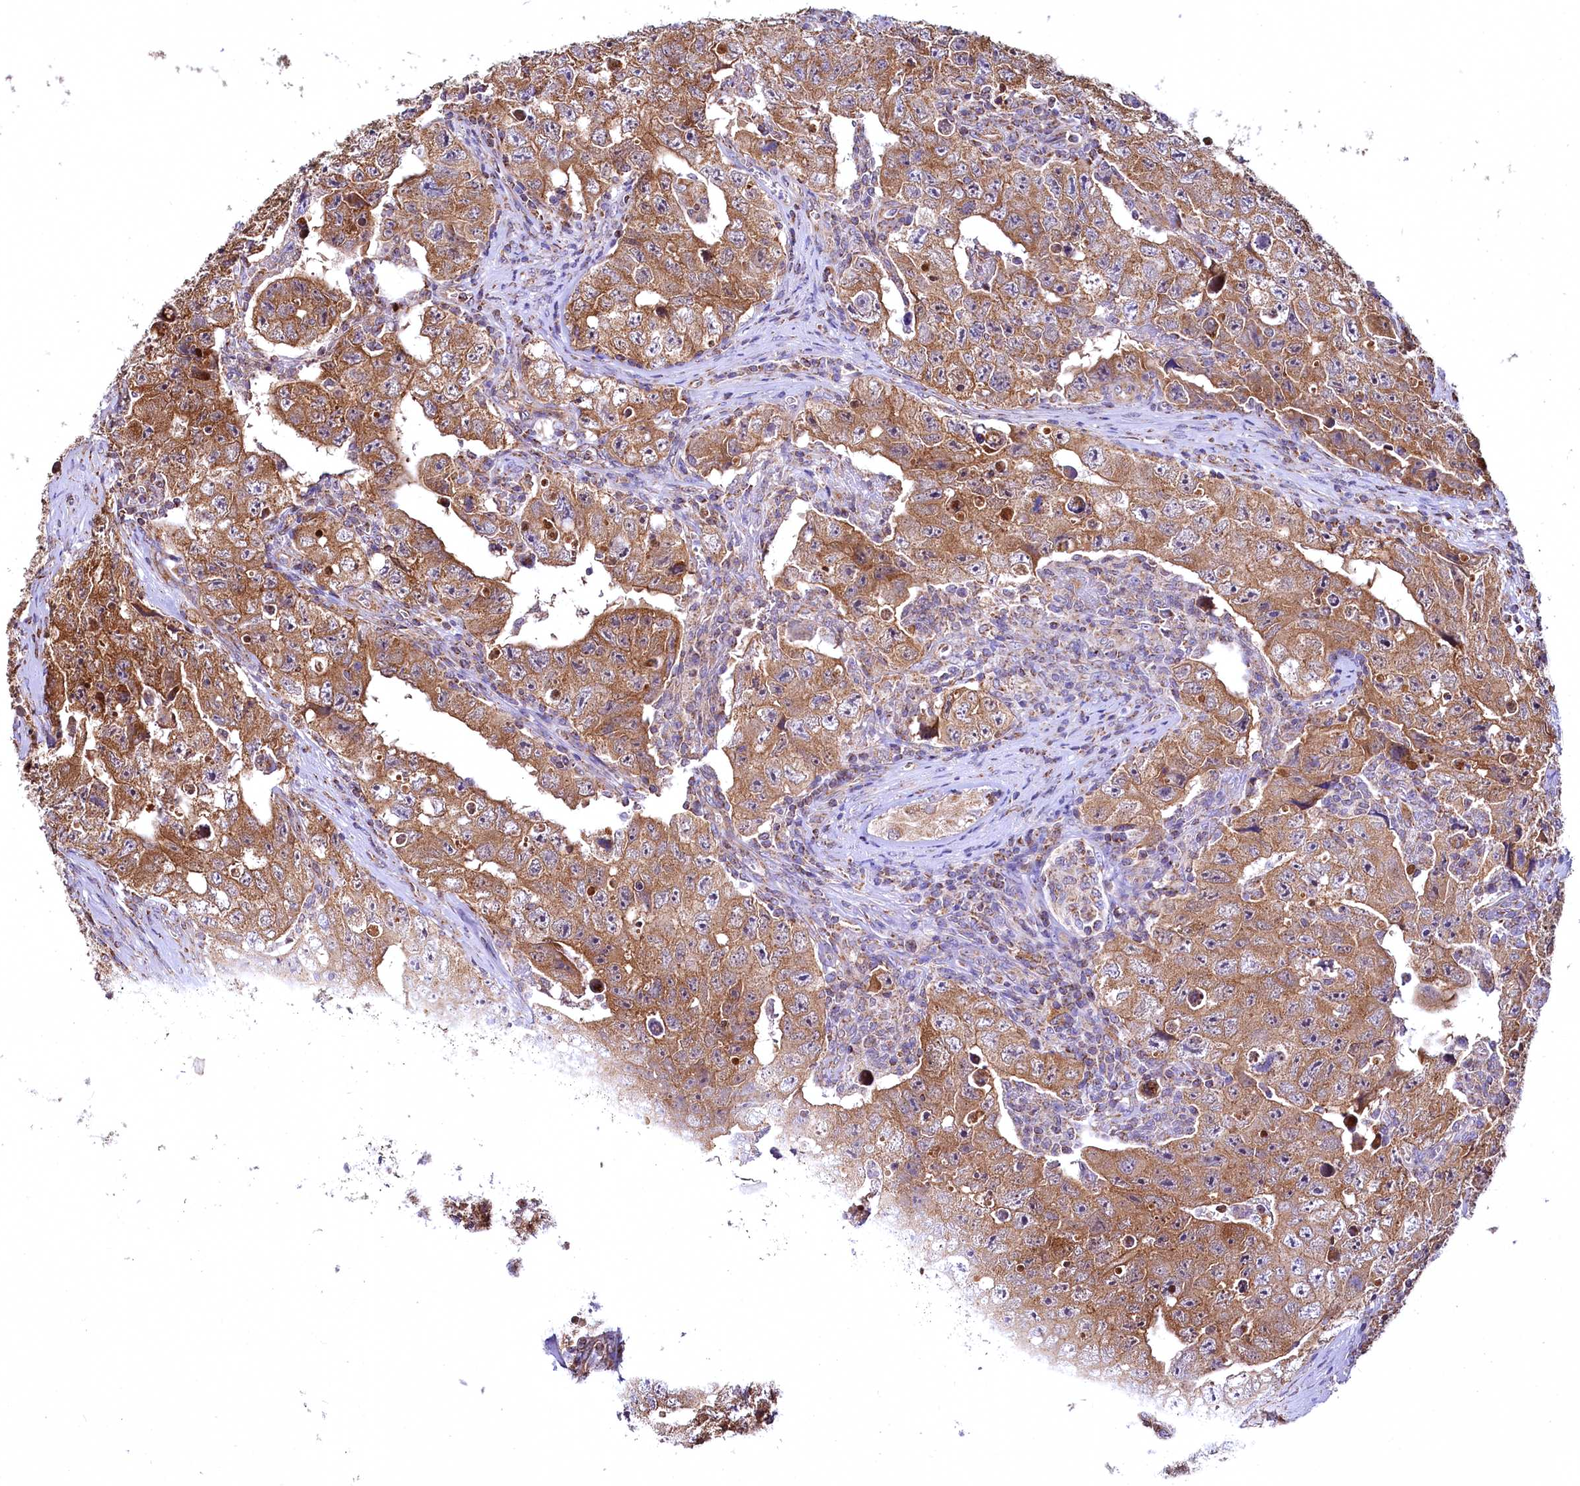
{"staining": {"intensity": "moderate", "quantity": "25%-75%", "location": "cytoplasmic/membranous"}, "tissue": "testis cancer", "cell_type": "Tumor cells", "image_type": "cancer", "snomed": [{"axis": "morphology", "description": "Carcinoma, Embryonal, NOS"}, {"axis": "topography", "description": "Testis"}], "caption": "Testis embryonal carcinoma stained for a protein displays moderate cytoplasmic/membranous positivity in tumor cells.", "gene": "NUDT15", "patient": {"sex": "male", "age": 17}}